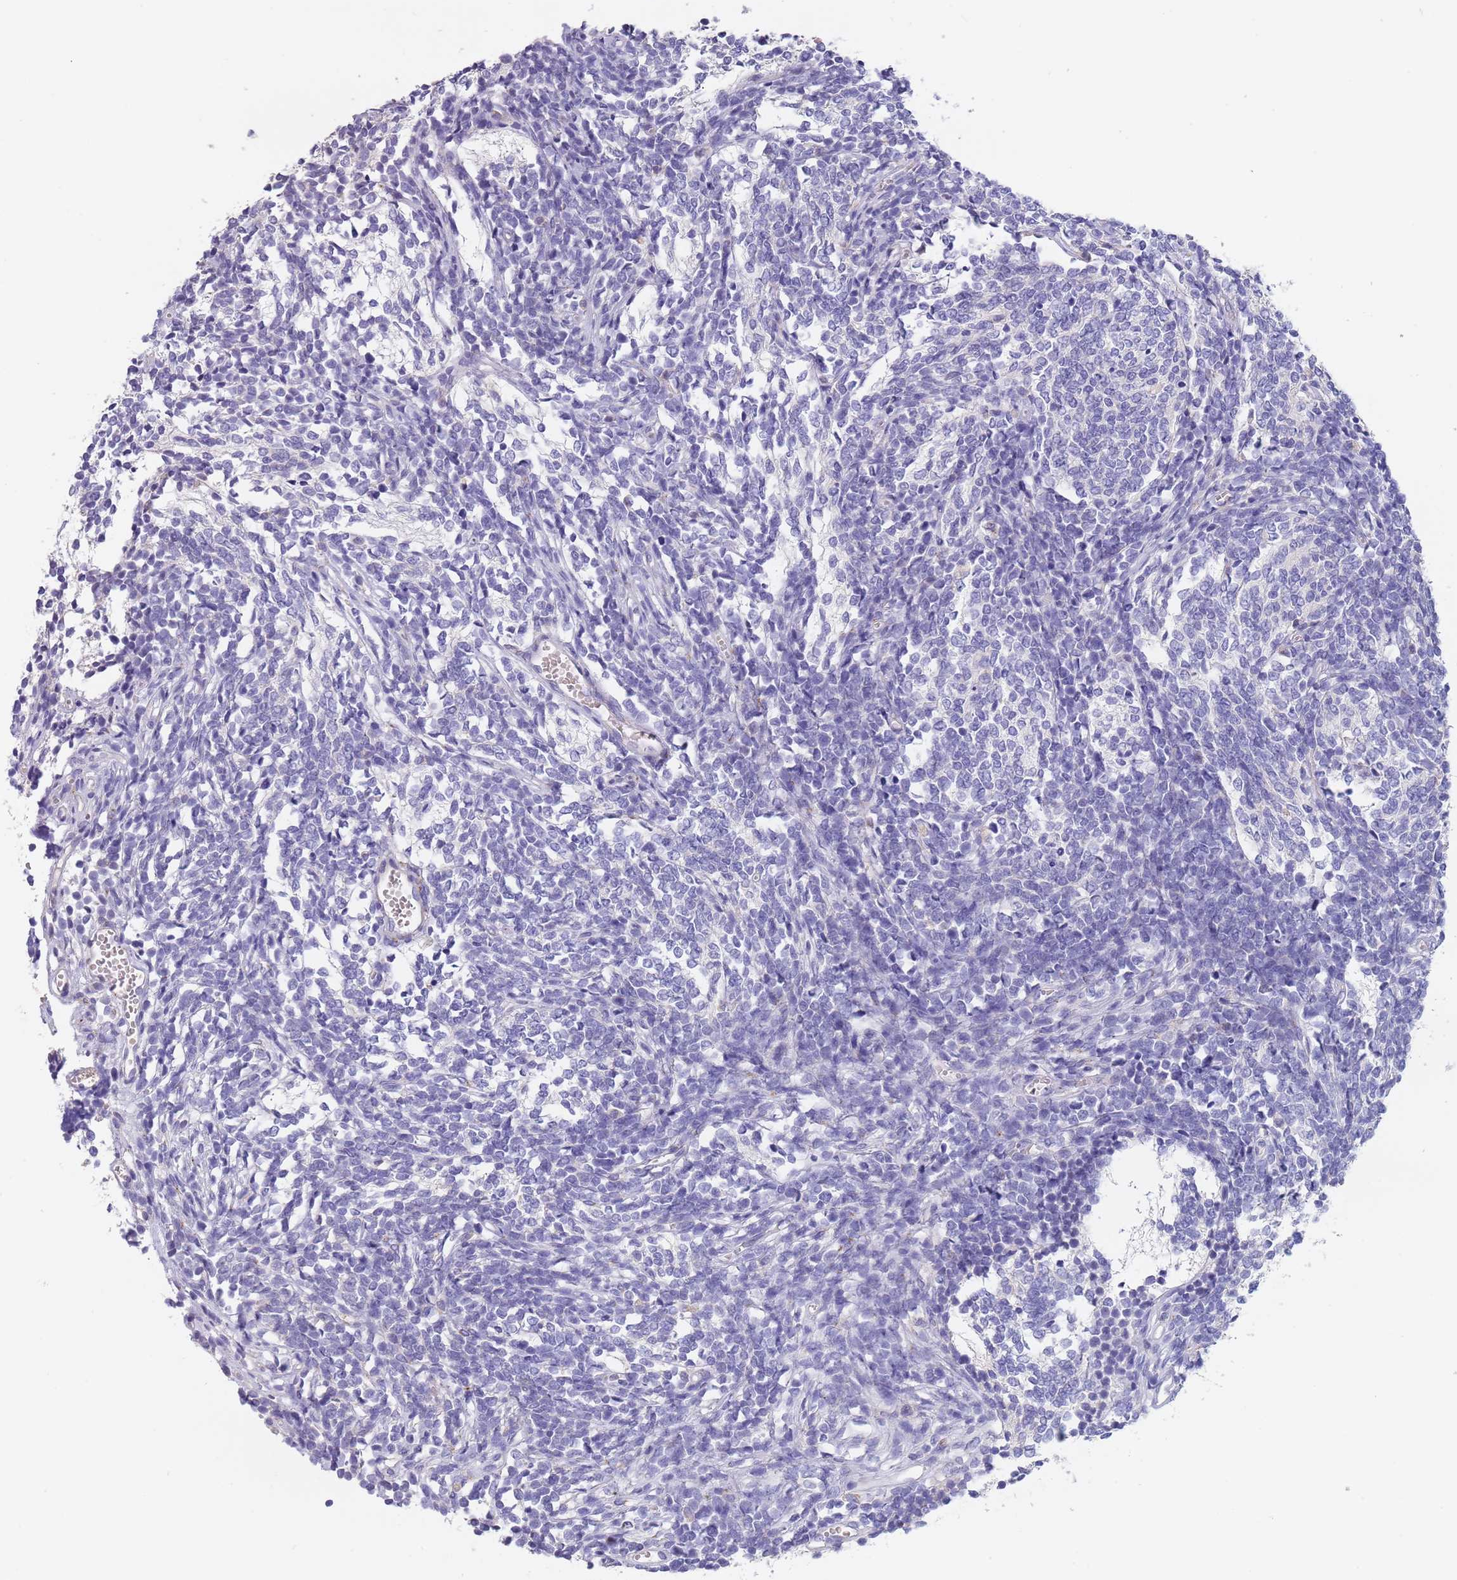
{"staining": {"intensity": "negative", "quantity": "none", "location": "none"}, "tissue": "glioma", "cell_type": "Tumor cells", "image_type": "cancer", "snomed": [{"axis": "morphology", "description": "Glioma, malignant, Low grade"}, {"axis": "topography", "description": "Brain"}], "caption": "Image shows no protein staining in tumor cells of glioma tissue.", "gene": "MAN1C1", "patient": {"sex": "female", "age": 1}}